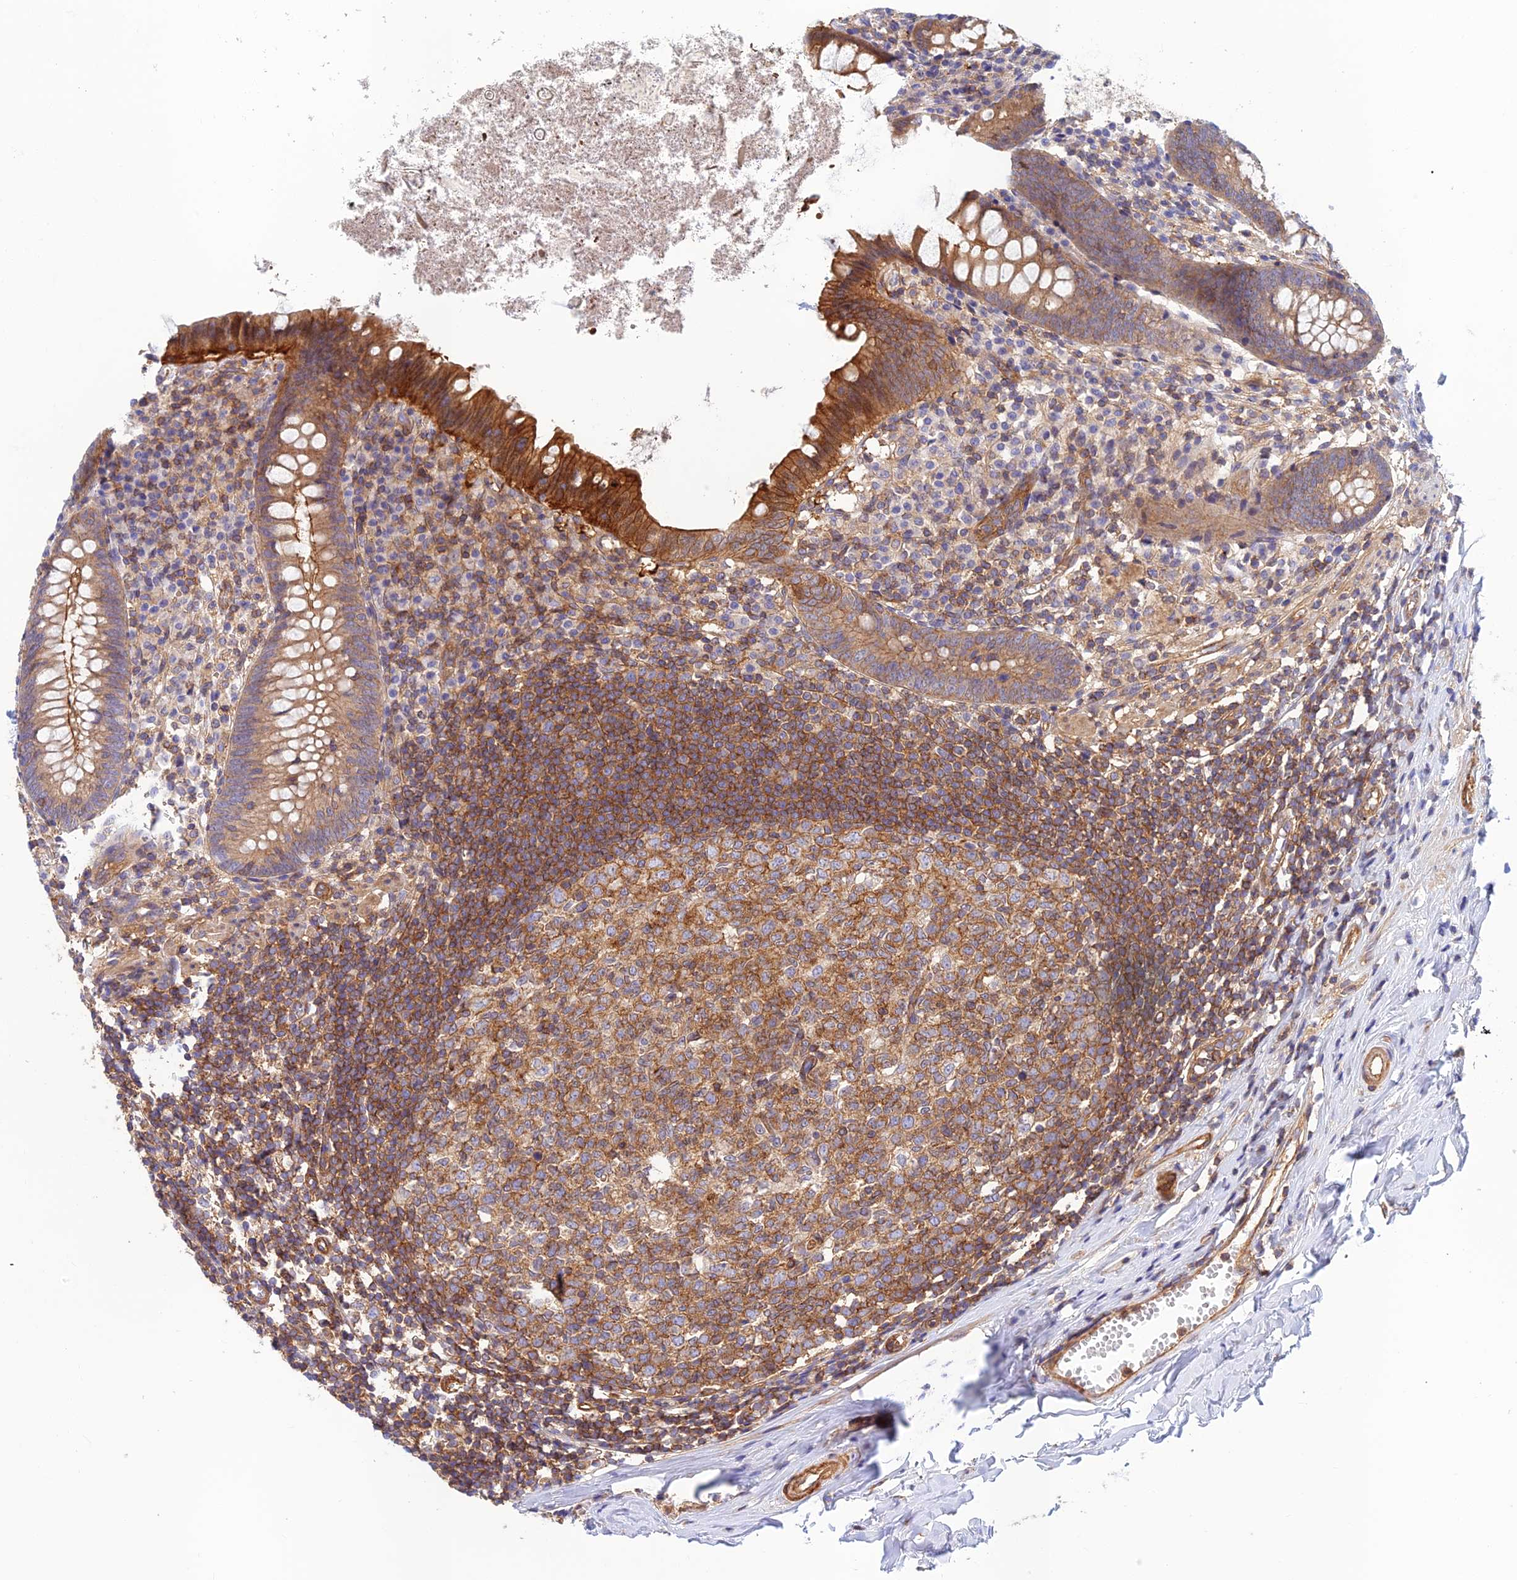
{"staining": {"intensity": "strong", "quantity": "25%-75%", "location": "cytoplasmic/membranous"}, "tissue": "appendix", "cell_type": "Glandular cells", "image_type": "normal", "snomed": [{"axis": "morphology", "description": "Normal tissue, NOS"}, {"axis": "topography", "description": "Appendix"}], "caption": "IHC image of benign appendix stained for a protein (brown), which displays high levels of strong cytoplasmic/membranous positivity in about 25%-75% of glandular cells.", "gene": "PPP1R12C", "patient": {"sex": "female", "age": 51}}